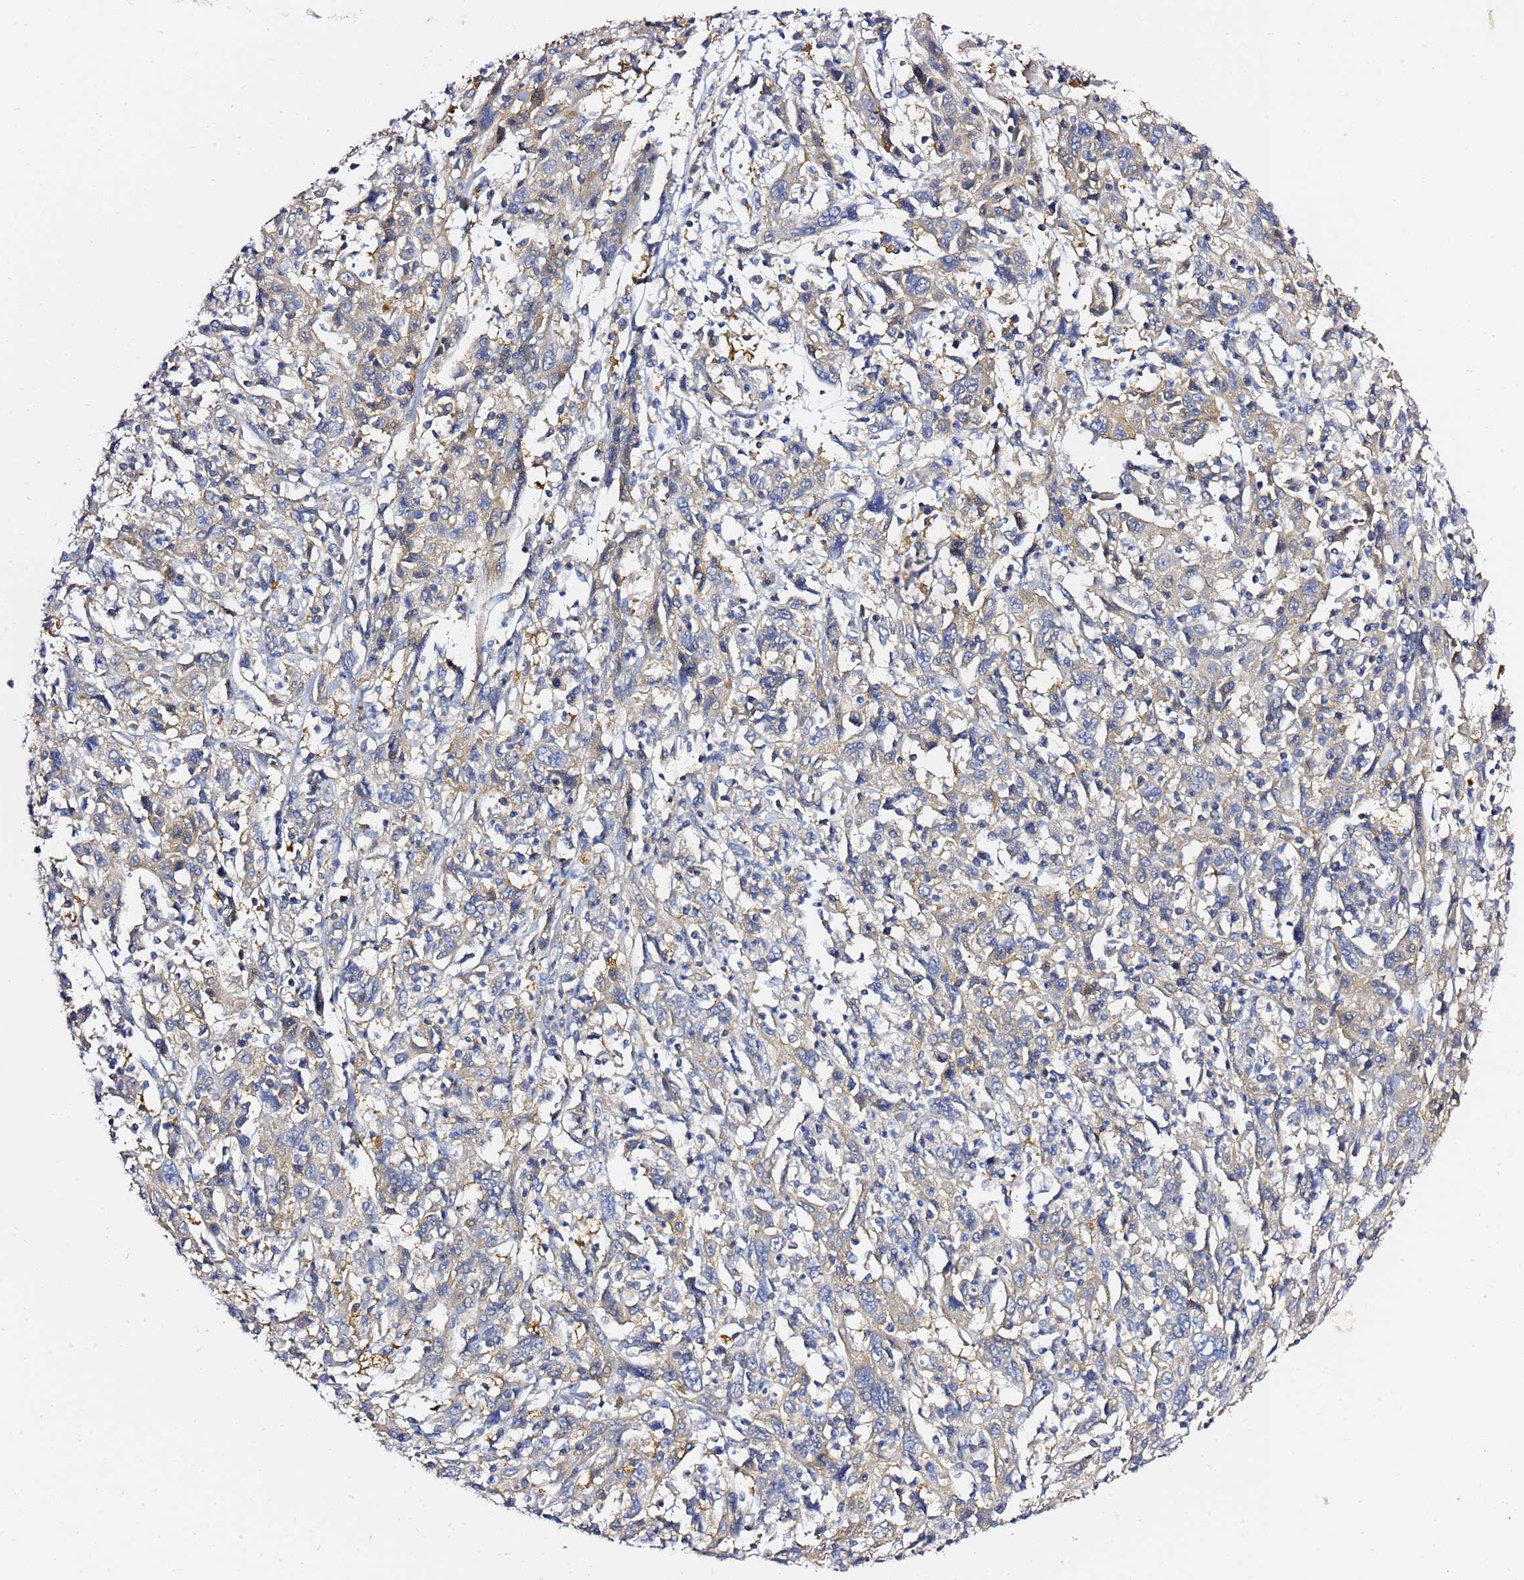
{"staining": {"intensity": "weak", "quantity": "<25%", "location": "cytoplasmic/membranous"}, "tissue": "cervical cancer", "cell_type": "Tumor cells", "image_type": "cancer", "snomed": [{"axis": "morphology", "description": "Squamous cell carcinoma, NOS"}, {"axis": "topography", "description": "Cervix"}], "caption": "Cervical squamous cell carcinoma stained for a protein using immunohistochemistry (IHC) shows no expression tumor cells.", "gene": "LENG1", "patient": {"sex": "female", "age": 46}}